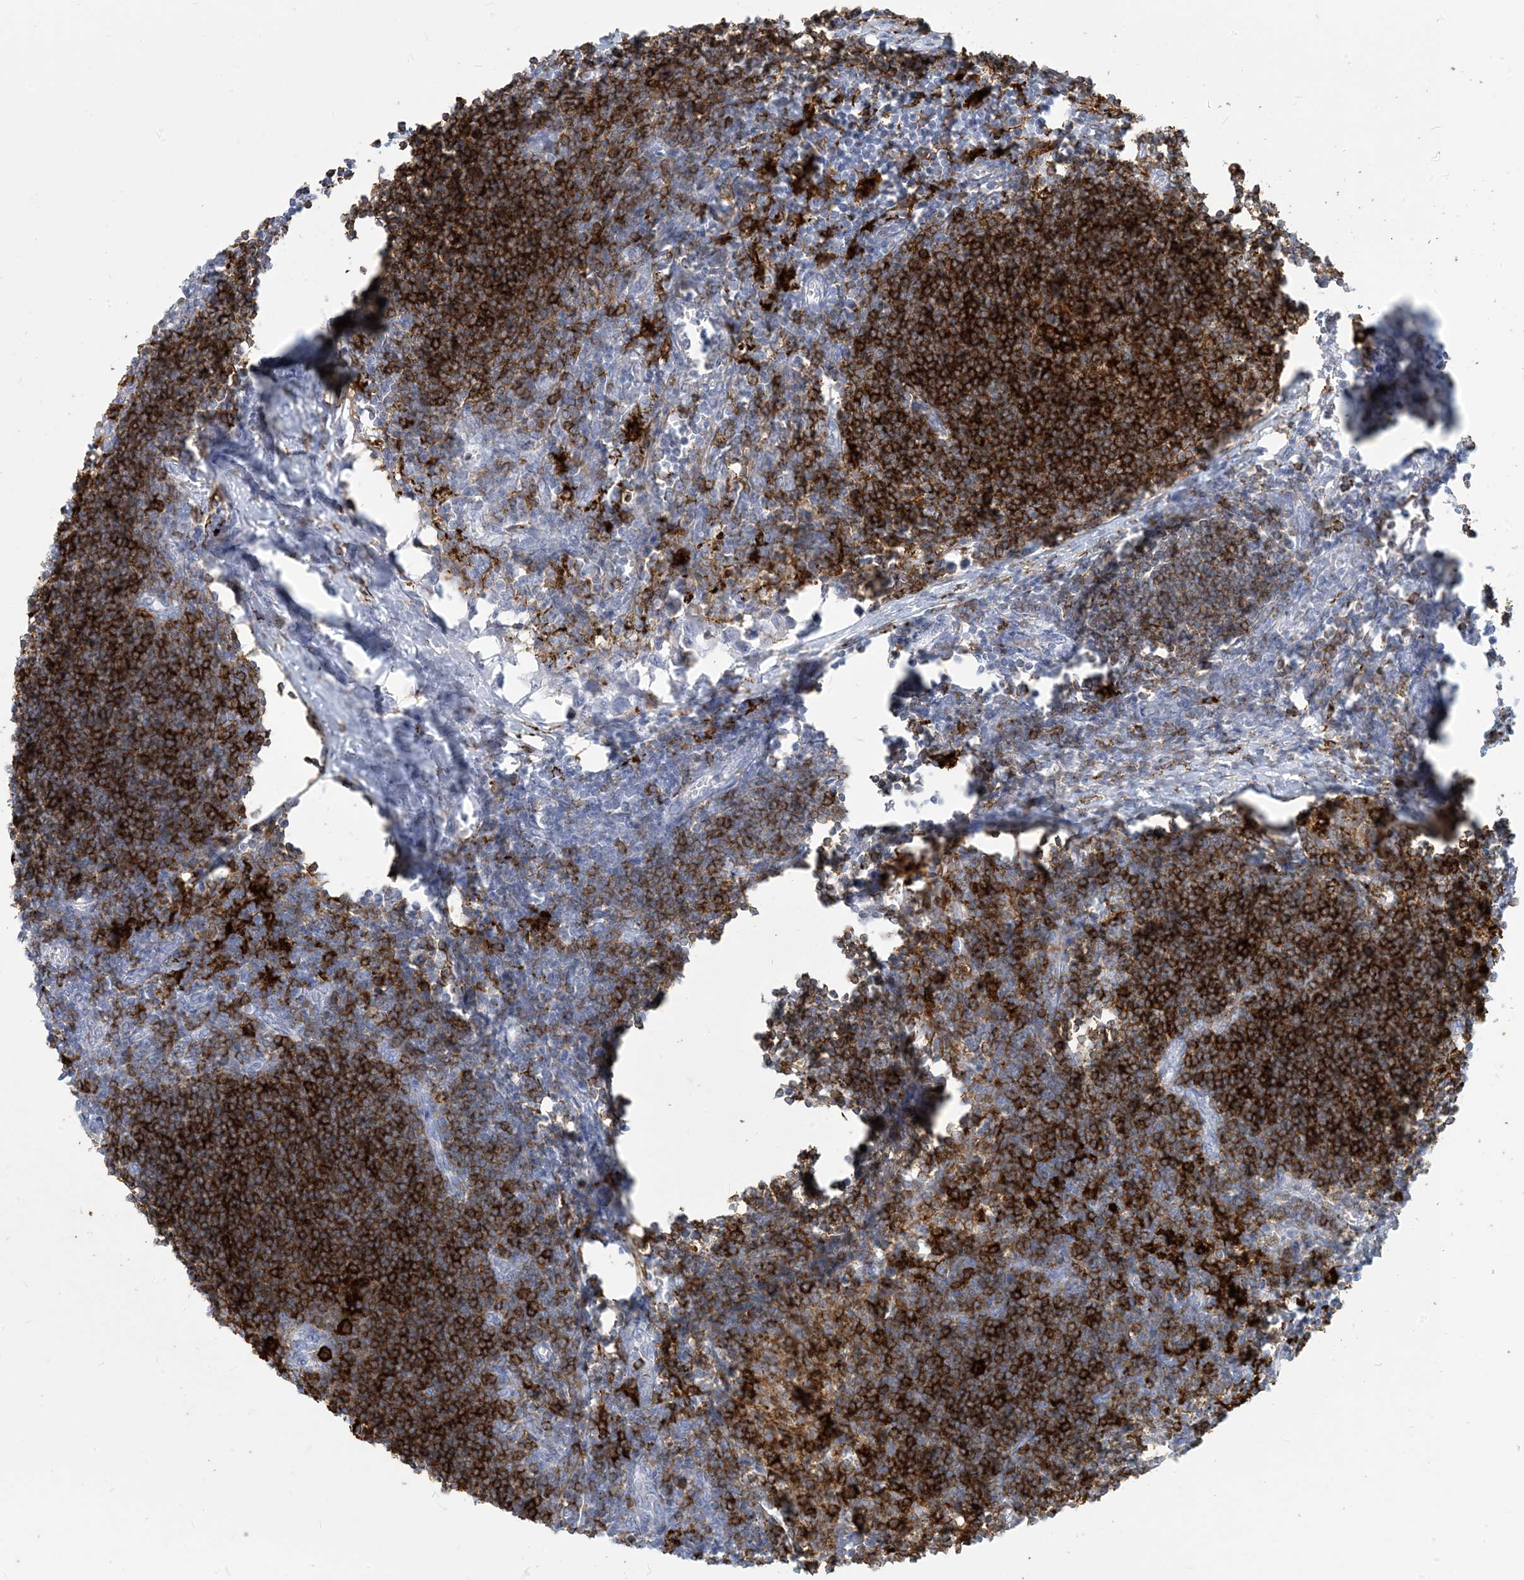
{"staining": {"intensity": "strong", "quantity": ">75%", "location": "cytoplasmic/membranous"}, "tissue": "lymph node", "cell_type": "Germinal center cells", "image_type": "normal", "snomed": [{"axis": "morphology", "description": "Normal tissue, NOS"}, {"axis": "morphology", "description": "Malignant melanoma, Metastatic site"}, {"axis": "topography", "description": "Lymph node"}], "caption": "The histopathology image reveals immunohistochemical staining of benign lymph node. There is strong cytoplasmic/membranous positivity is identified in about >75% of germinal center cells.", "gene": "HLA", "patient": {"sex": "male", "age": 41}}